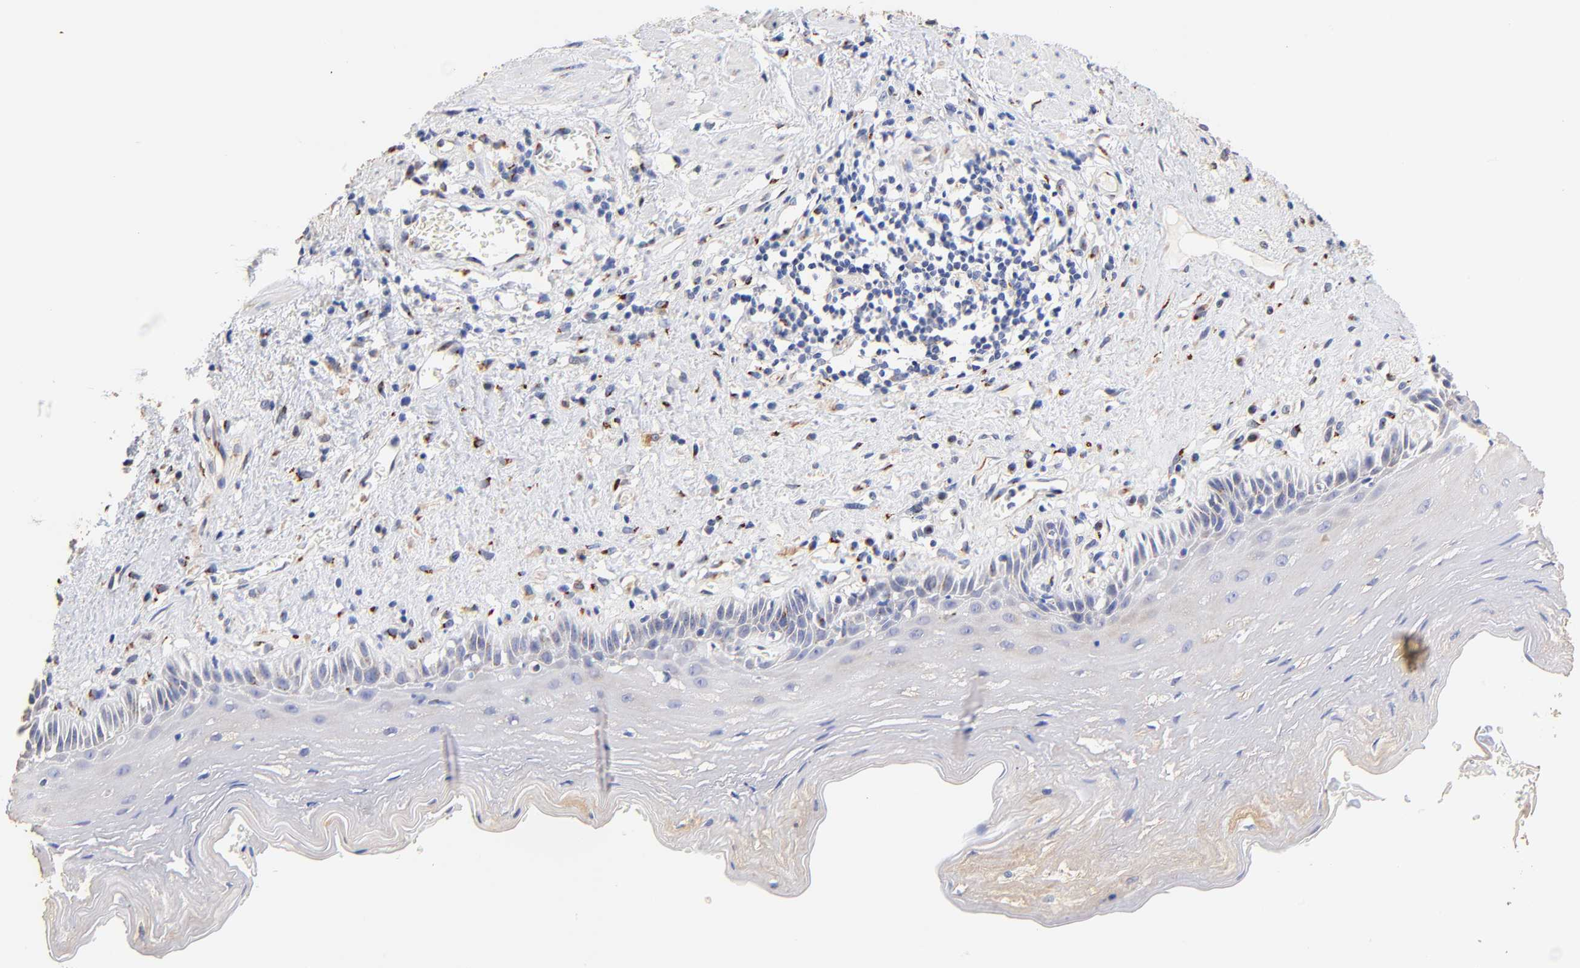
{"staining": {"intensity": "moderate", "quantity": ">75%", "location": "cytoplasmic/membranous"}, "tissue": "esophagus", "cell_type": "Squamous epithelial cells", "image_type": "normal", "snomed": [{"axis": "morphology", "description": "Normal tissue, NOS"}, {"axis": "topography", "description": "Esophagus"}], "caption": "IHC image of normal esophagus: esophagus stained using IHC exhibits medium levels of moderate protein expression localized specifically in the cytoplasmic/membranous of squamous epithelial cells, appearing as a cytoplasmic/membranous brown color.", "gene": "FMNL3", "patient": {"sex": "female", "age": 70}}